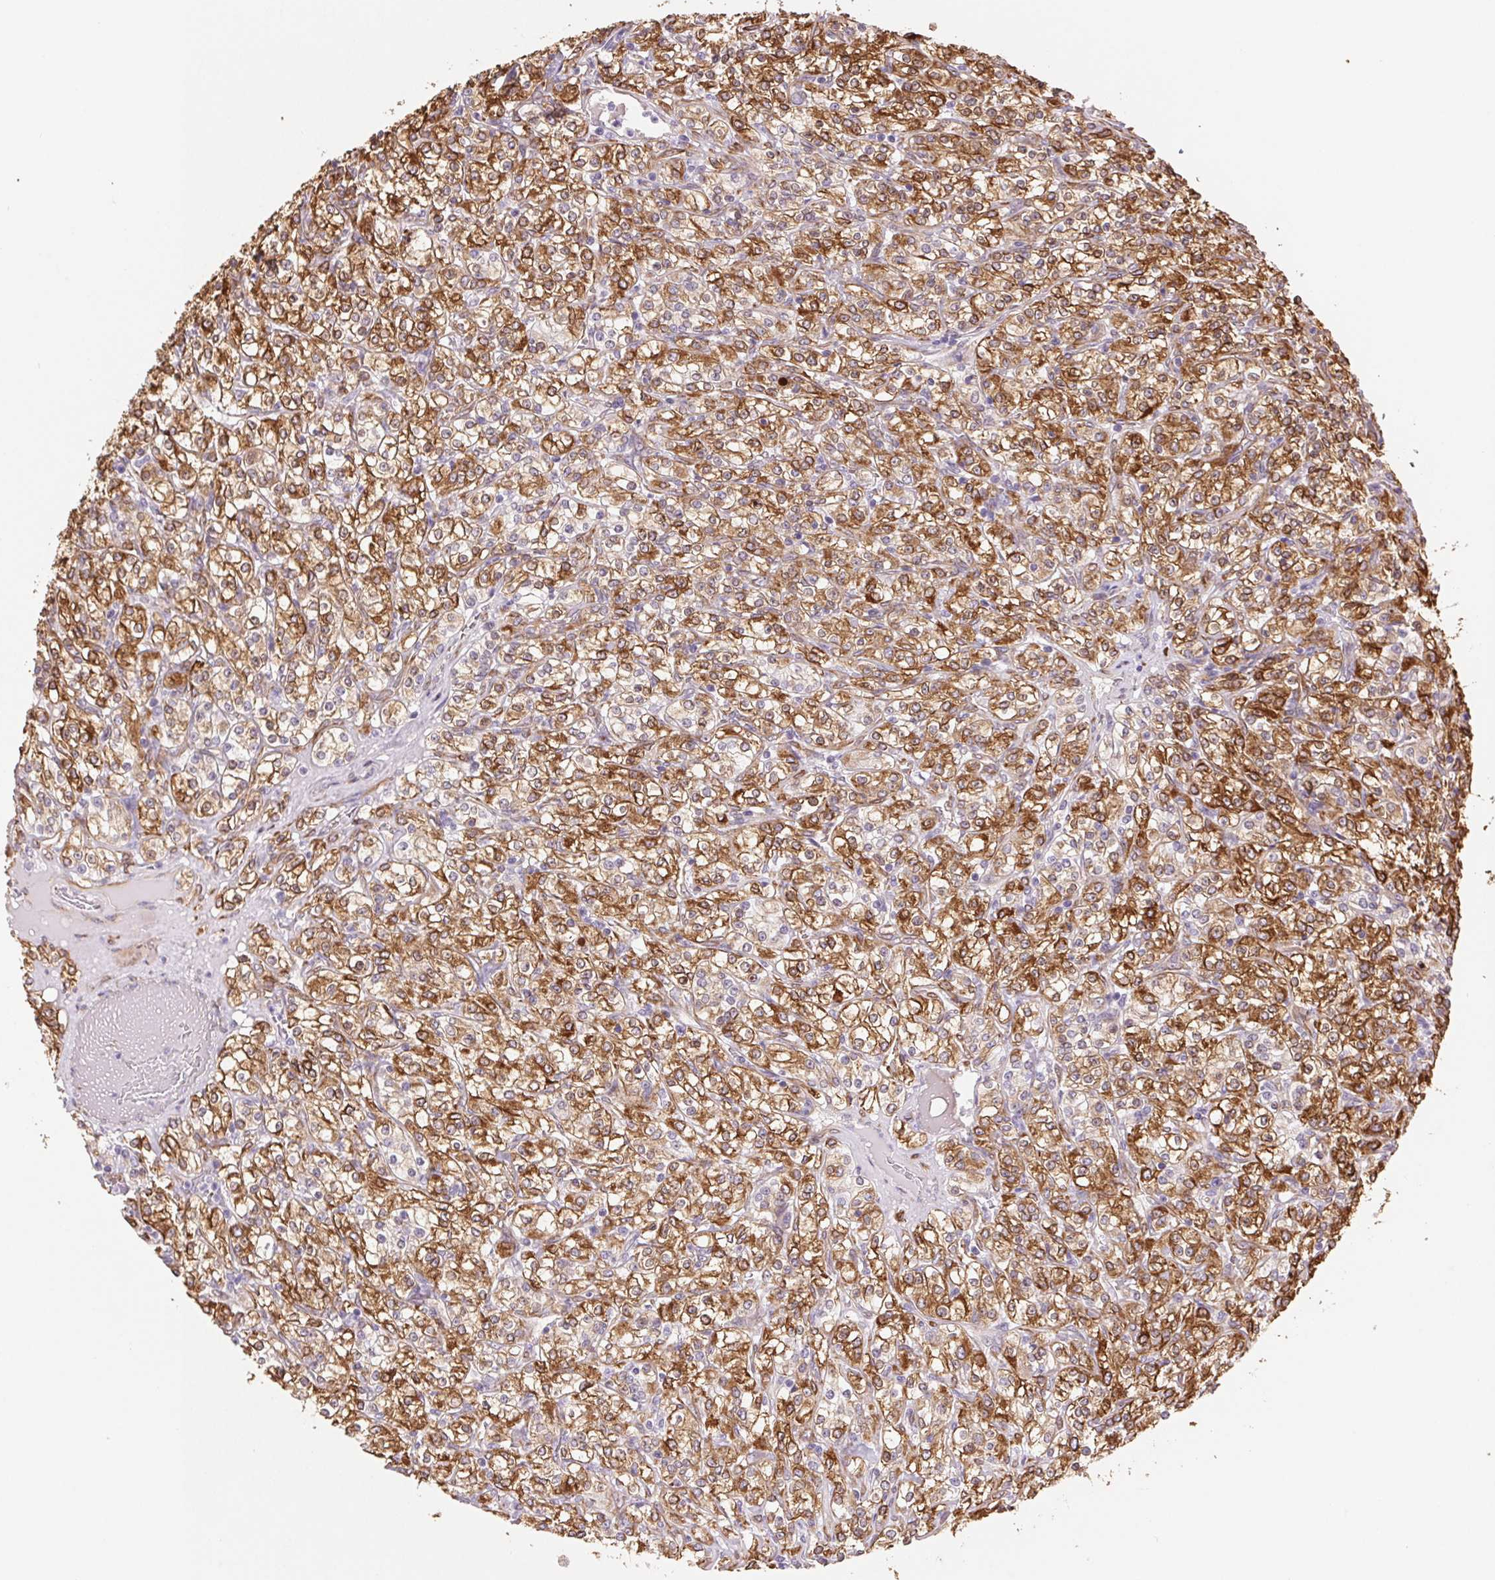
{"staining": {"intensity": "moderate", "quantity": ">75%", "location": "cytoplasmic/membranous"}, "tissue": "renal cancer", "cell_type": "Tumor cells", "image_type": "cancer", "snomed": [{"axis": "morphology", "description": "Adenocarcinoma, NOS"}, {"axis": "topography", "description": "Kidney"}], "caption": "IHC photomicrograph of human renal cancer (adenocarcinoma) stained for a protein (brown), which shows medium levels of moderate cytoplasmic/membranous expression in about >75% of tumor cells.", "gene": "FKBP10", "patient": {"sex": "male", "age": 77}}